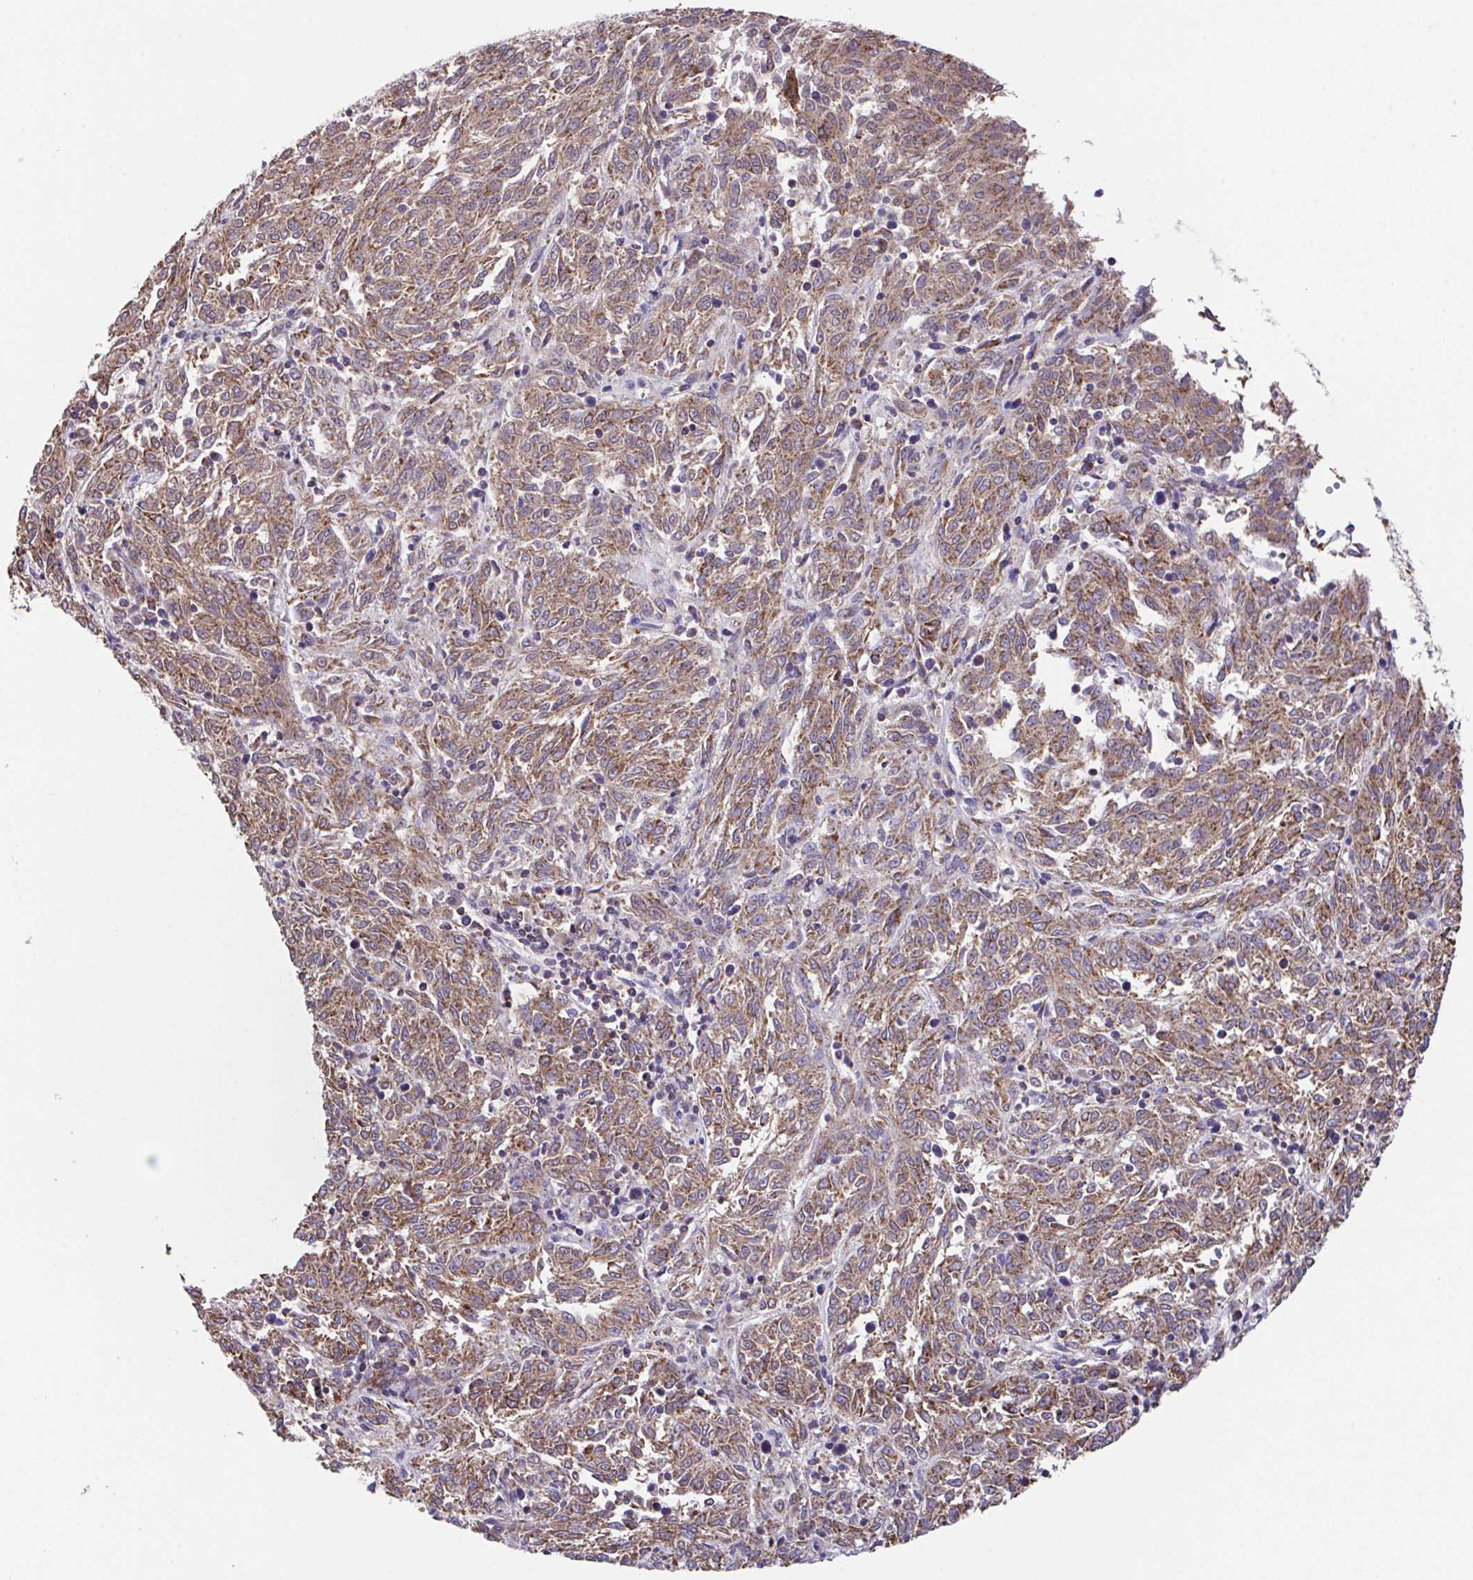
{"staining": {"intensity": "moderate", "quantity": ">75%", "location": "cytoplasmic/membranous"}, "tissue": "melanoma", "cell_type": "Tumor cells", "image_type": "cancer", "snomed": [{"axis": "morphology", "description": "Malignant melanoma, NOS"}, {"axis": "topography", "description": "Skin"}], "caption": "Immunohistochemistry (IHC) histopathology image of neoplastic tissue: human melanoma stained using immunohistochemistry shows medium levels of moderate protein expression localized specifically in the cytoplasmic/membranous of tumor cells, appearing as a cytoplasmic/membranous brown color.", "gene": "PCMTD2", "patient": {"sex": "female", "age": 72}}